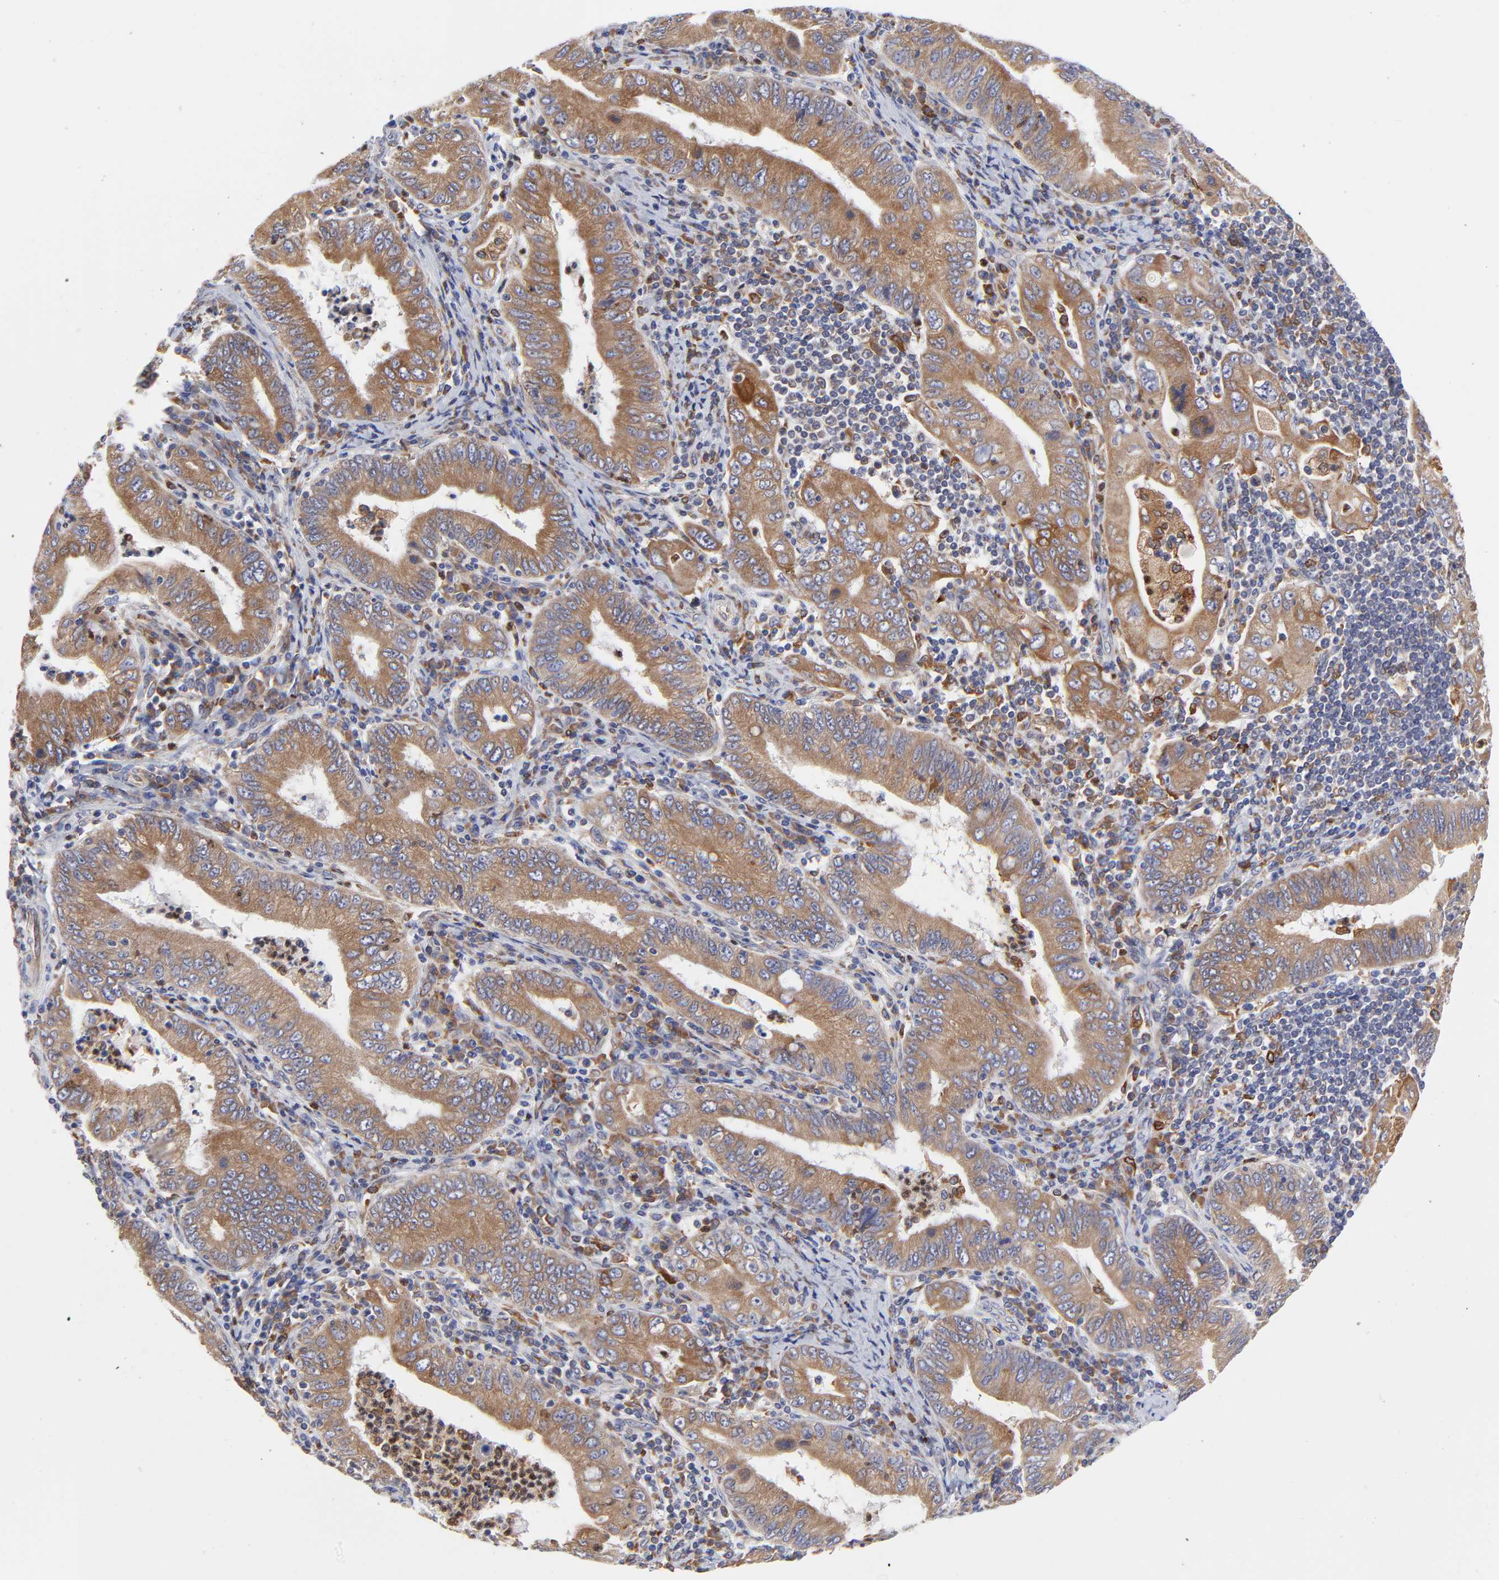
{"staining": {"intensity": "moderate", "quantity": ">75%", "location": "cytoplasmic/membranous"}, "tissue": "stomach cancer", "cell_type": "Tumor cells", "image_type": "cancer", "snomed": [{"axis": "morphology", "description": "Normal tissue, NOS"}, {"axis": "morphology", "description": "Adenocarcinoma, NOS"}, {"axis": "topography", "description": "Esophagus"}, {"axis": "topography", "description": "Stomach, upper"}, {"axis": "topography", "description": "Peripheral nerve tissue"}], "caption": "High-power microscopy captured an immunohistochemistry (IHC) image of stomach cancer, revealing moderate cytoplasmic/membranous positivity in approximately >75% of tumor cells. The protein is stained brown, and the nuclei are stained in blue (DAB IHC with brightfield microscopy, high magnification).", "gene": "MOSPD2", "patient": {"sex": "male", "age": 62}}